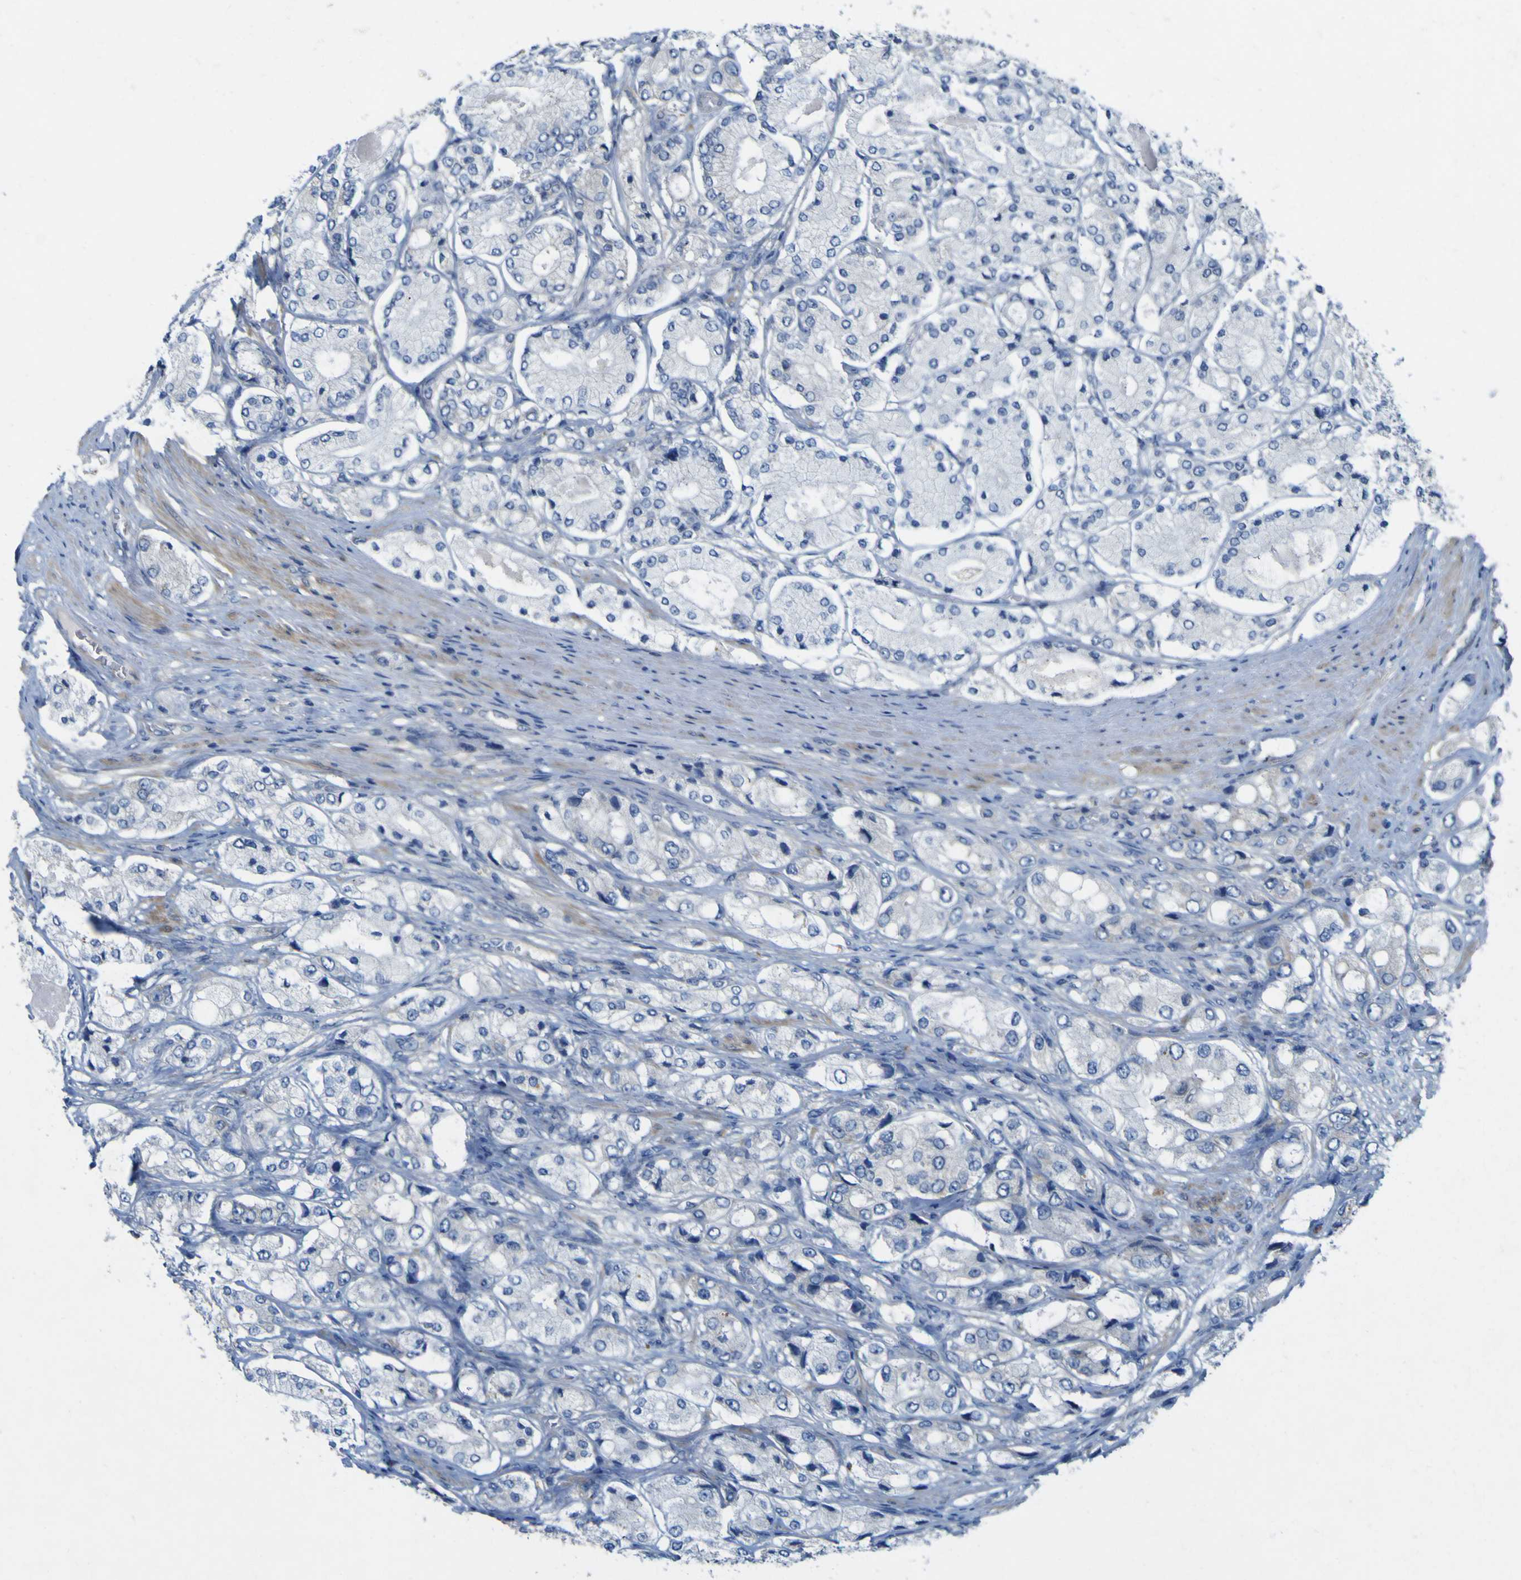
{"staining": {"intensity": "negative", "quantity": "none", "location": "none"}, "tissue": "prostate cancer", "cell_type": "Tumor cells", "image_type": "cancer", "snomed": [{"axis": "morphology", "description": "Adenocarcinoma, High grade"}, {"axis": "topography", "description": "Prostate"}], "caption": "An image of human prostate cancer (high-grade adenocarcinoma) is negative for staining in tumor cells.", "gene": "MYEOV", "patient": {"sex": "male", "age": 65}}